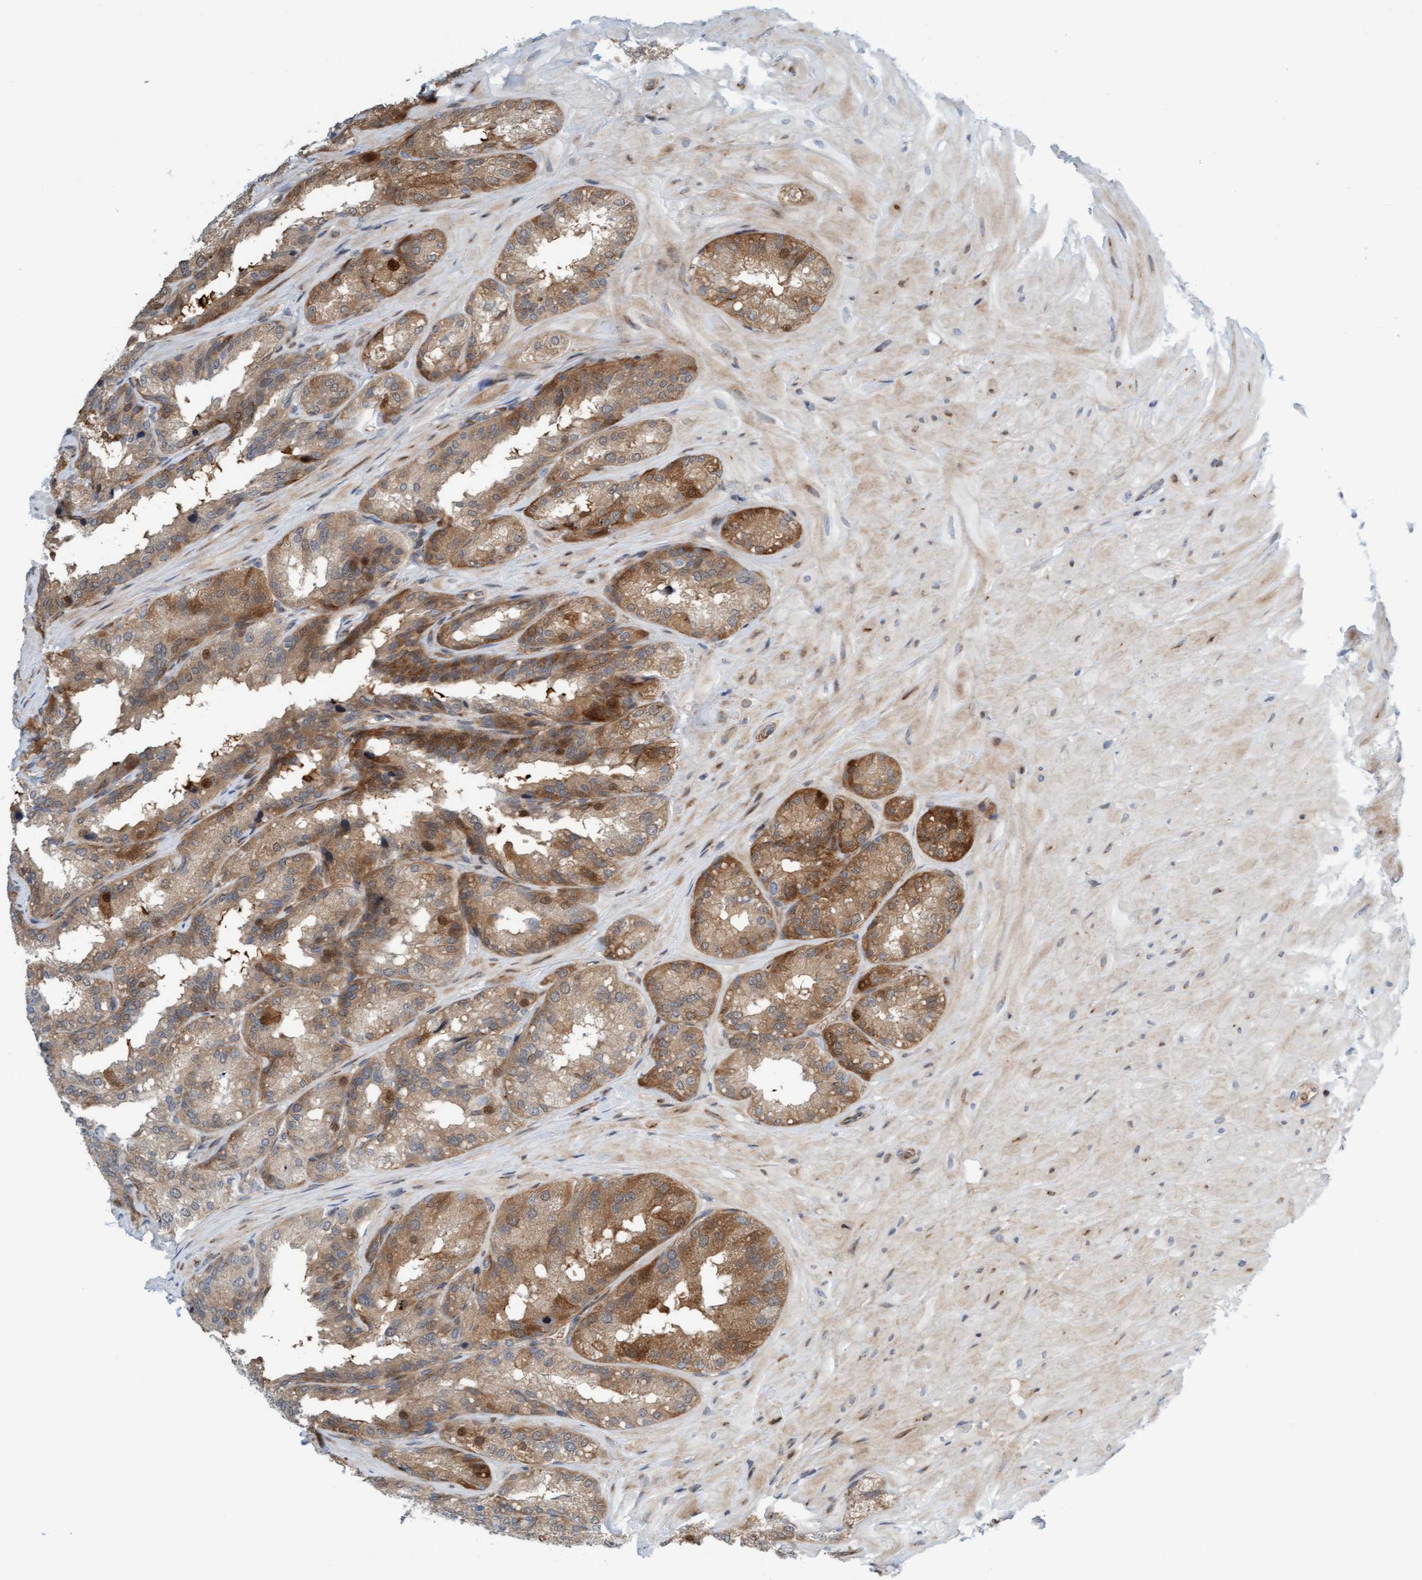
{"staining": {"intensity": "moderate", "quantity": "25%-75%", "location": "cytoplasmic/membranous"}, "tissue": "seminal vesicle", "cell_type": "Glandular cells", "image_type": "normal", "snomed": [{"axis": "morphology", "description": "Normal tissue, NOS"}, {"axis": "topography", "description": "Prostate"}, {"axis": "topography", "description": "Seminal veicle"}], "caption": "Immunohistochemistry of benign human seminal vesicle reveals medium levels of moderate cytoplasmic/membranous expression in about 25%-75% of glandular cells.", "gene": "EIF4EBP1", "patient": {"sex": "male", "age": 51}}